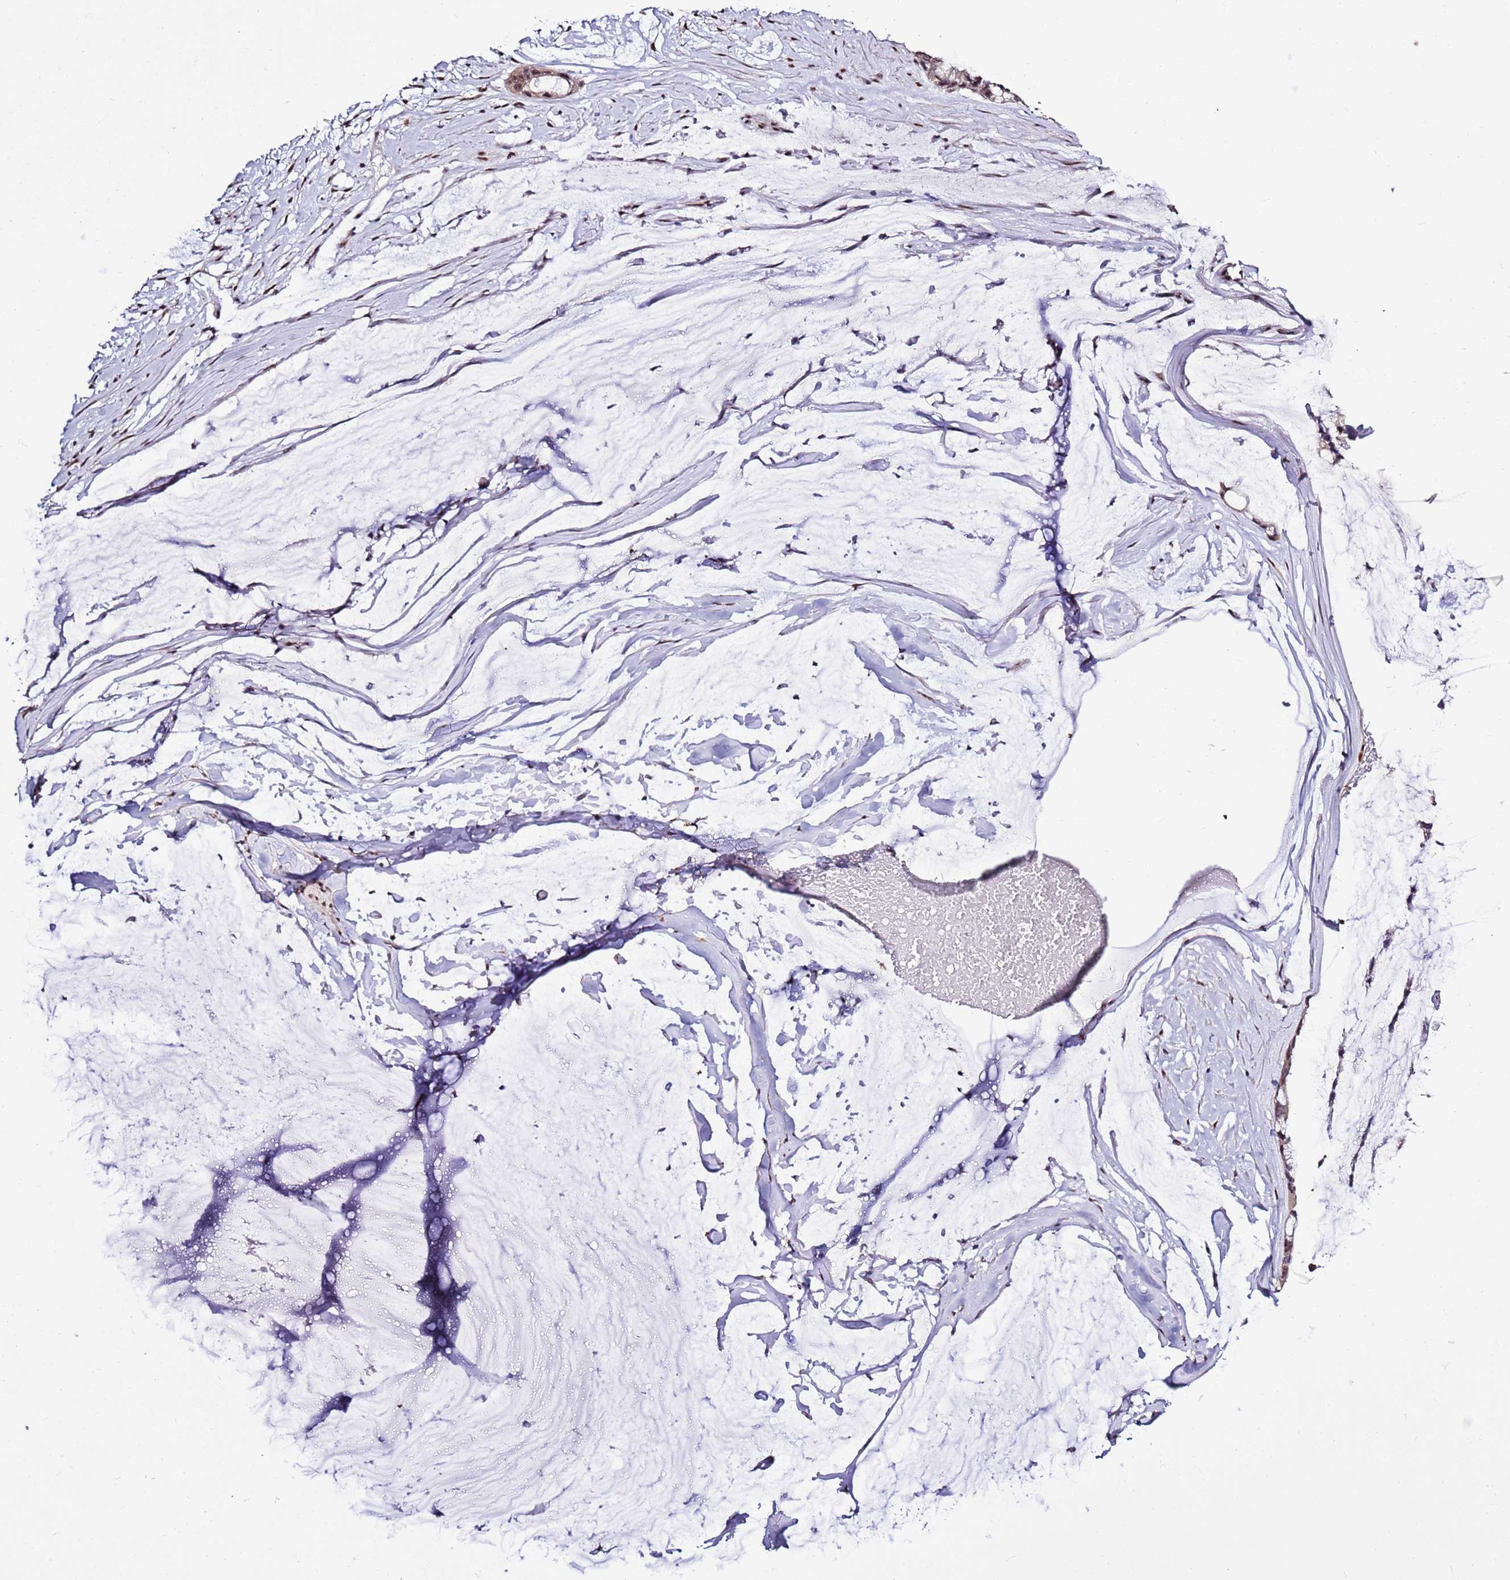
{"staining": {"intensity": "moderate", "quantity": "25%-75%", "location": "nuclear"}, "tissue": "ovarian cancer", "cell_type": "Tumor cells", "image_type": "cancer", "snomed": [{"axis": "morphology", "description": "Cystadenocarcinoma, mucinous, NOS"}, {"axis": "topography", "description": "Ovary"}], "caption": "This is a micrograph of IHC staining of mucinous cystadenocarcinoma (ovarian), which shows moderate positivity in the nuclear of tumor cells.", "gene": "AKAP8L", "patient": {"sex": "female", "age": 39}}